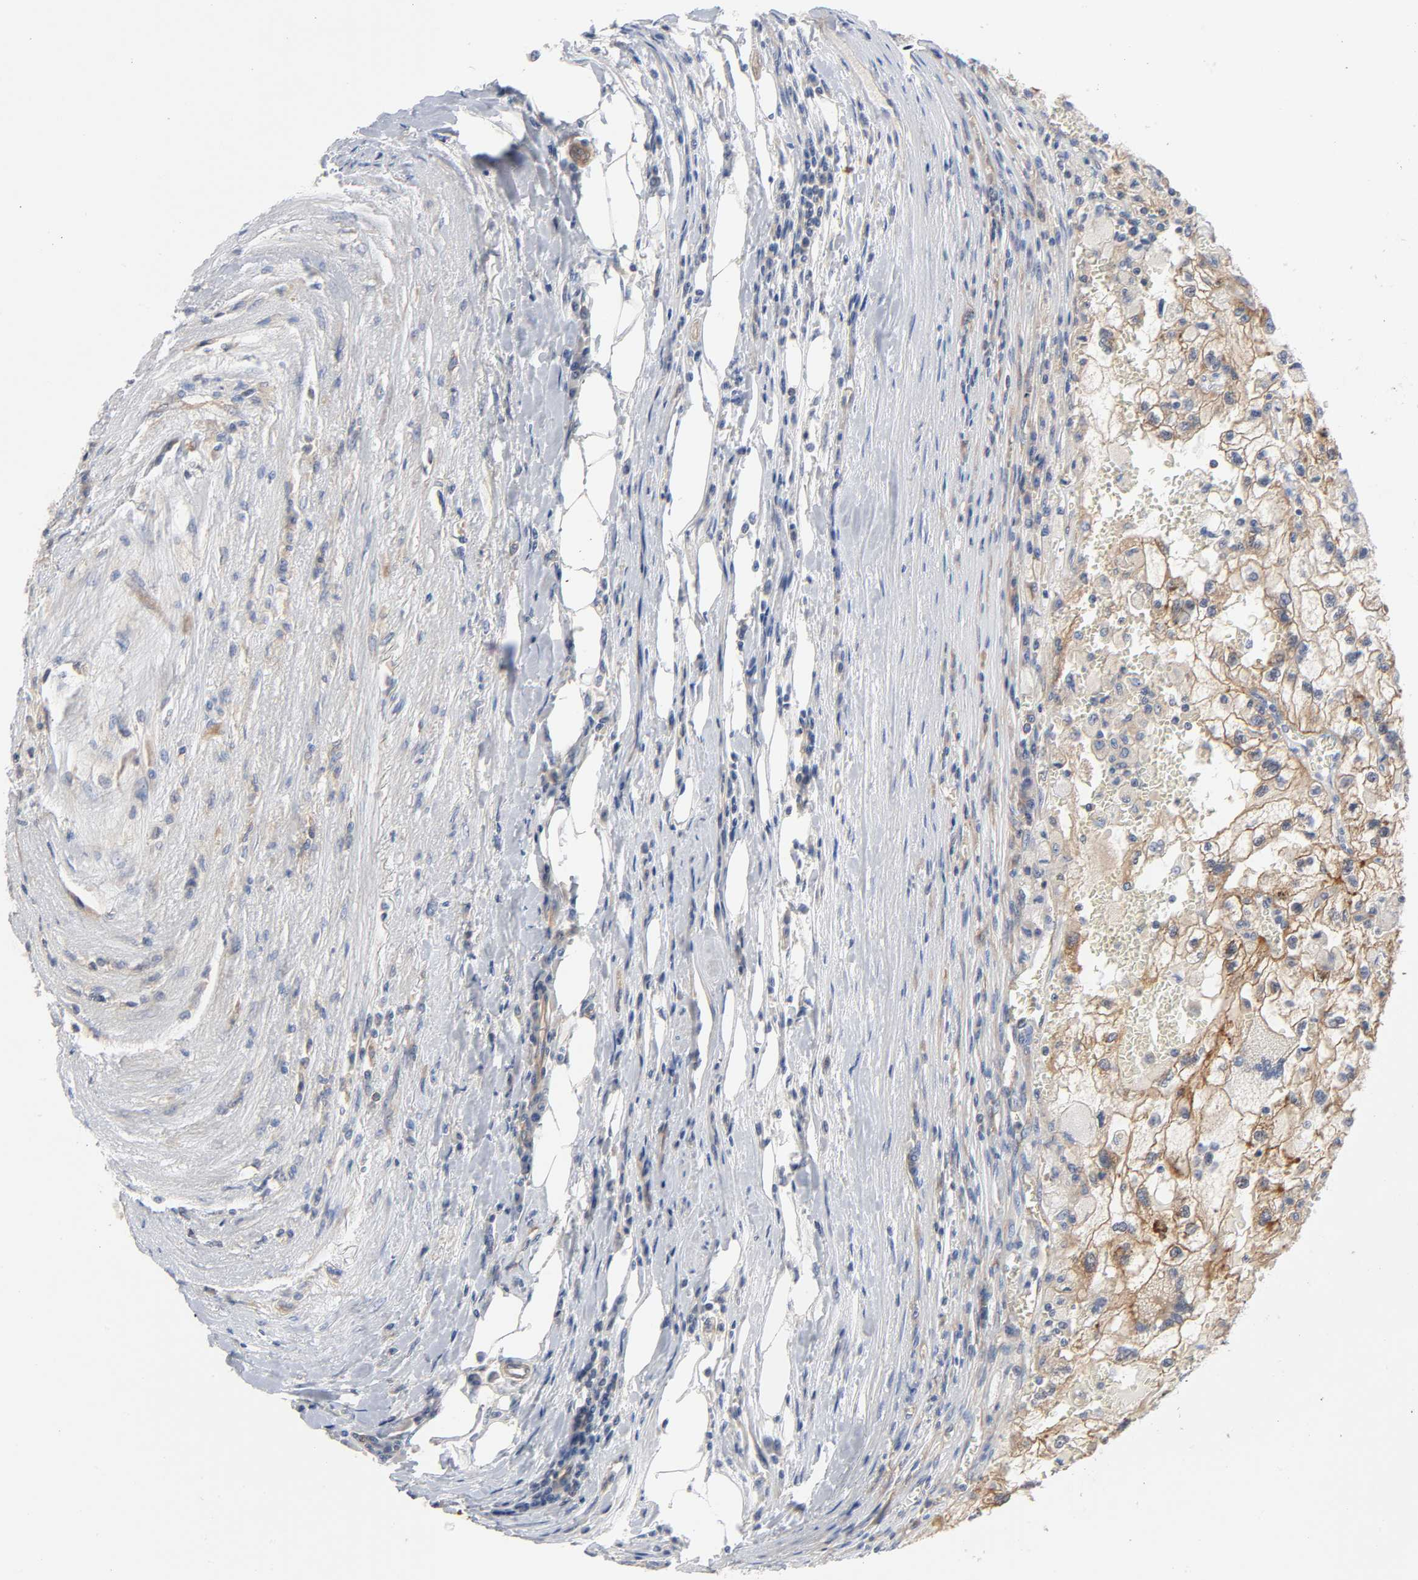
{"staining": {"intensity": "moderate", "quantity": ">75%", "location": "cytoplasmic/membranous"}, "tissue": "renal cancer", "cell_type": "Tumor cells", "image_type": "cancer", "snomed": [{"axis": "morphology", "description": "Normal tissue, NOS"}, {"axis": "morphology", "description": "Adenocarcinoma, NOS"}, {"axis": "topography", "description": "Kidney"}], "caption": "Immunohistochemistry of human renal cancer shows medium levels of moderate cytoplasmic/membranous positivity in approximately >75% of tumor cells.", "gene": "PRKAB1", "patient": {"sex": "male", "age": 71}}